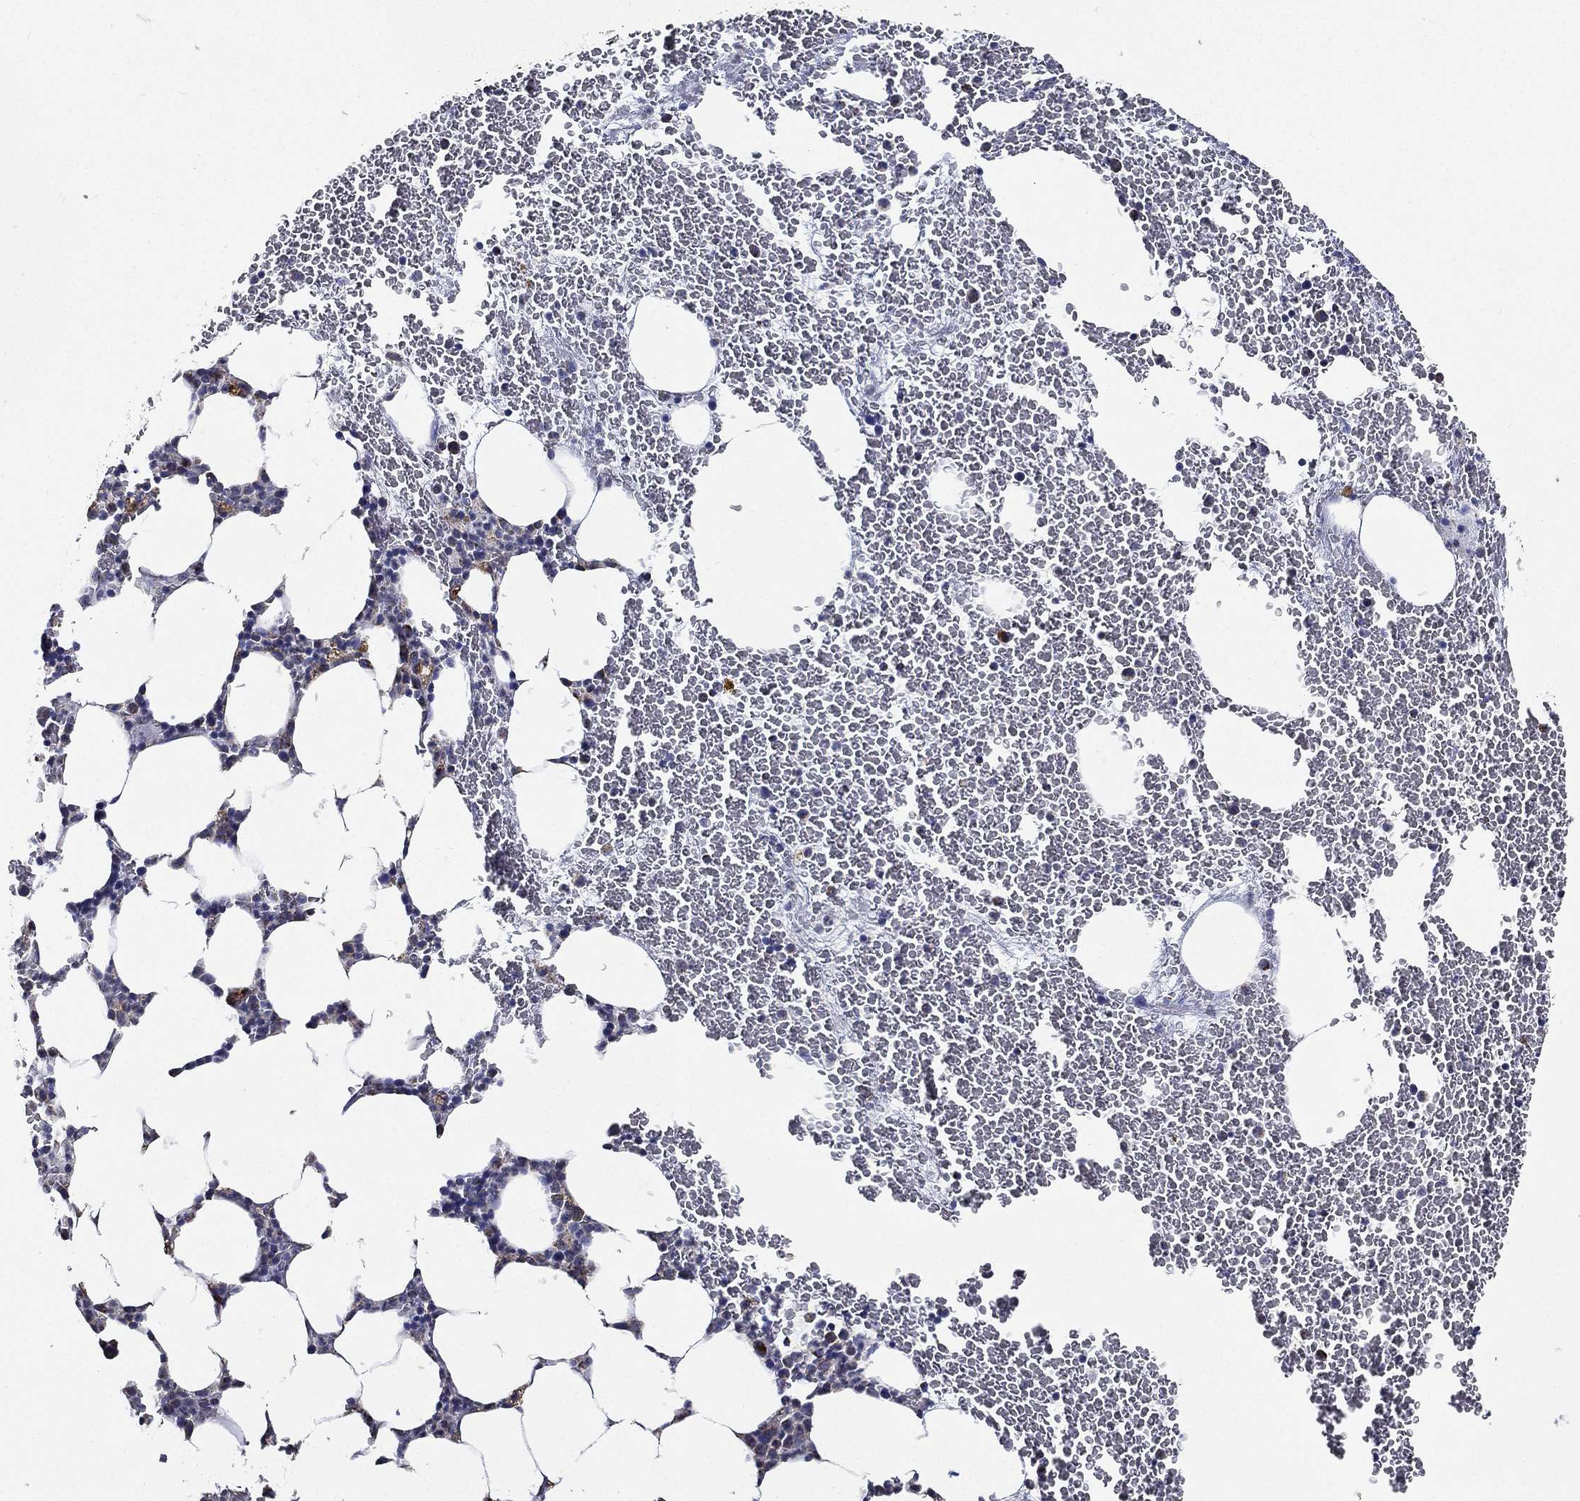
{"staining": {"intensity": "moderate", "quantity": "<25%", "location": "cytoplasmic/membranous"}, "tissue": "bone marrow", "cell_type": "Hematopoietic cells", "image_type": "normal", "snomed": [{"axis": "morphology", "description": "Normal tissue, NOS"}, {"axis": "topography", "description": "Bone marrow"}], "caption": "Immunohistochemistry (IHC) photomicrograph of normal human bone marrow stained for a protein (brown), which displays low levels of moderate cytoplasmic/membranous expression in about <25% of hematopoietic cells.", "gene": "NDUFAB1", "patient": {"sex": "female", "age": 67}}